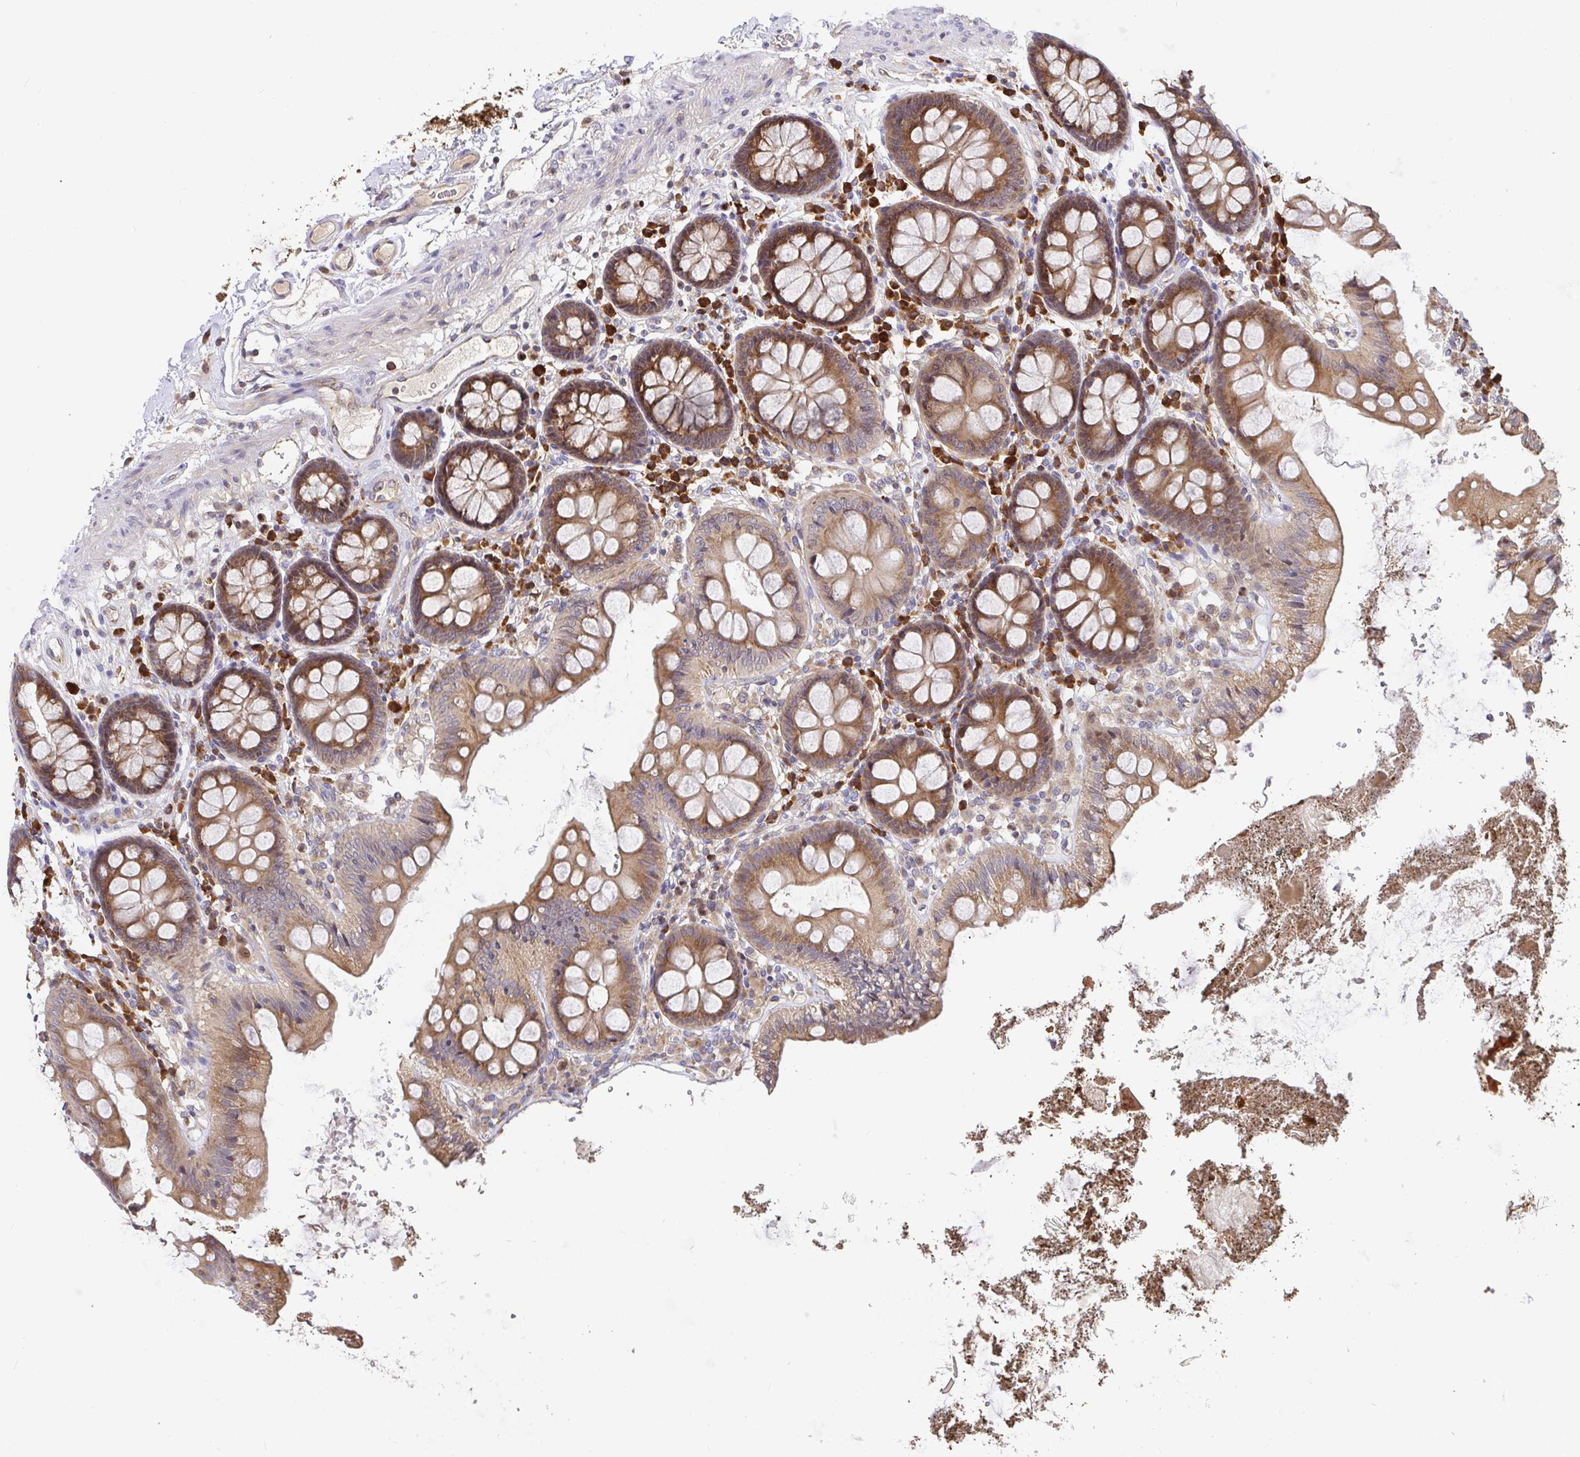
{"staining": {"intensity": "negative", "quantity": "none", "location": "none"}, "tissue": "colon", "cell_type": "Endothelial cells", "image_type": "normal", "snomed": [{"axis": "morphology", "description": "Normal tissue, NOS"}, {"axis": "topography", "description": "Colon"}], "caption": "Protein analysis of unremarkable colon demonstrates no significant expression in endothelial cells. (DAB IHC, high magnification).", "gene": "ELP1", "patient": {"sex": "male", "age": 84}}